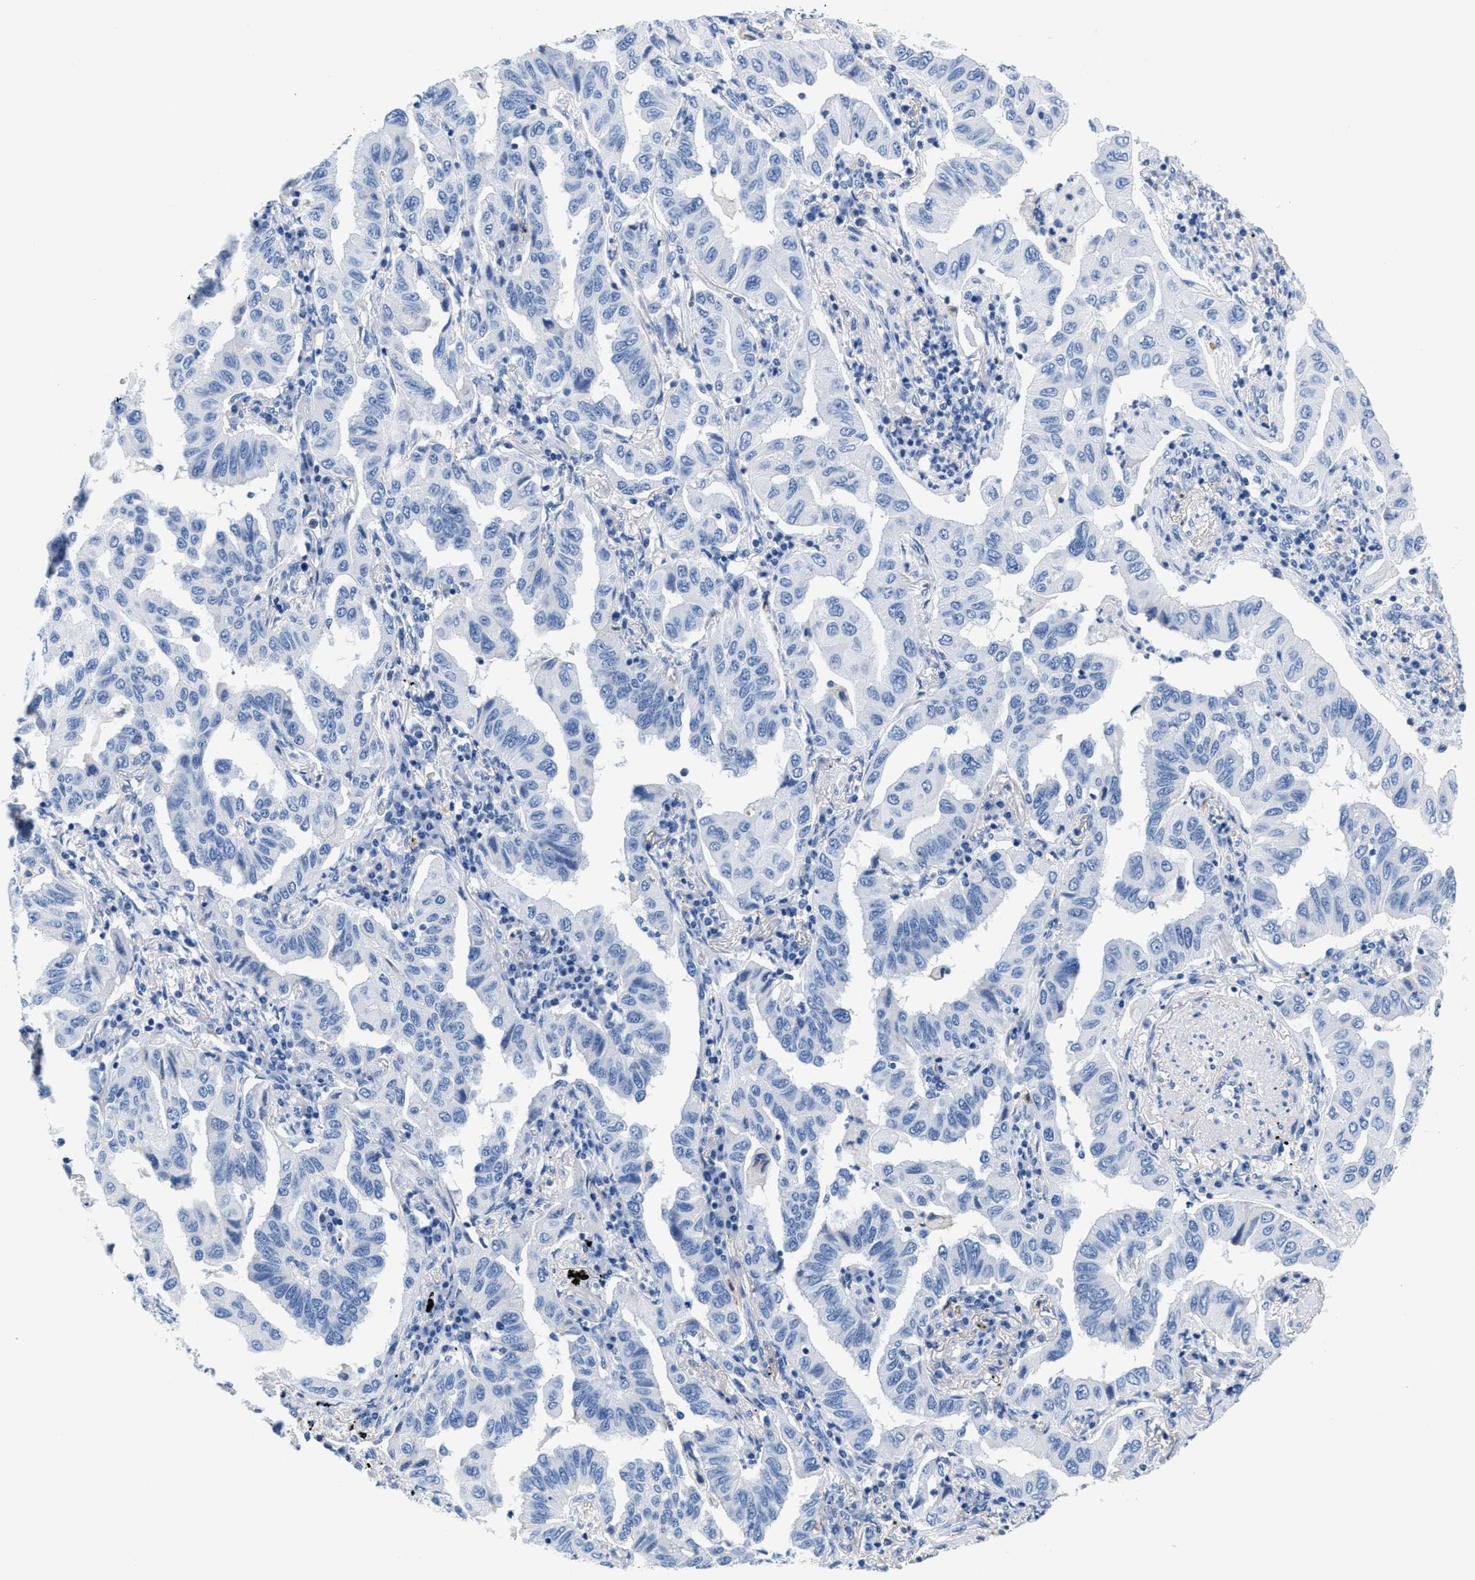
{"staining": {"intensity": "negative", "quantity": "none", "location": "none"}, "tissue": "lung cancer", "cell_type": "Tumor cells", "image_type": "cancer", "snomed": [{"axis": "morphology", "description": "Adenocarcinoma, NOS"}, {"axis": "topography", "description": "Lung"}], "caption": "Tumor cells are negative for brown protein staining in lung cancer.", "gene": "SLFN13", "patient": {"sex": "female", "age": 65}}